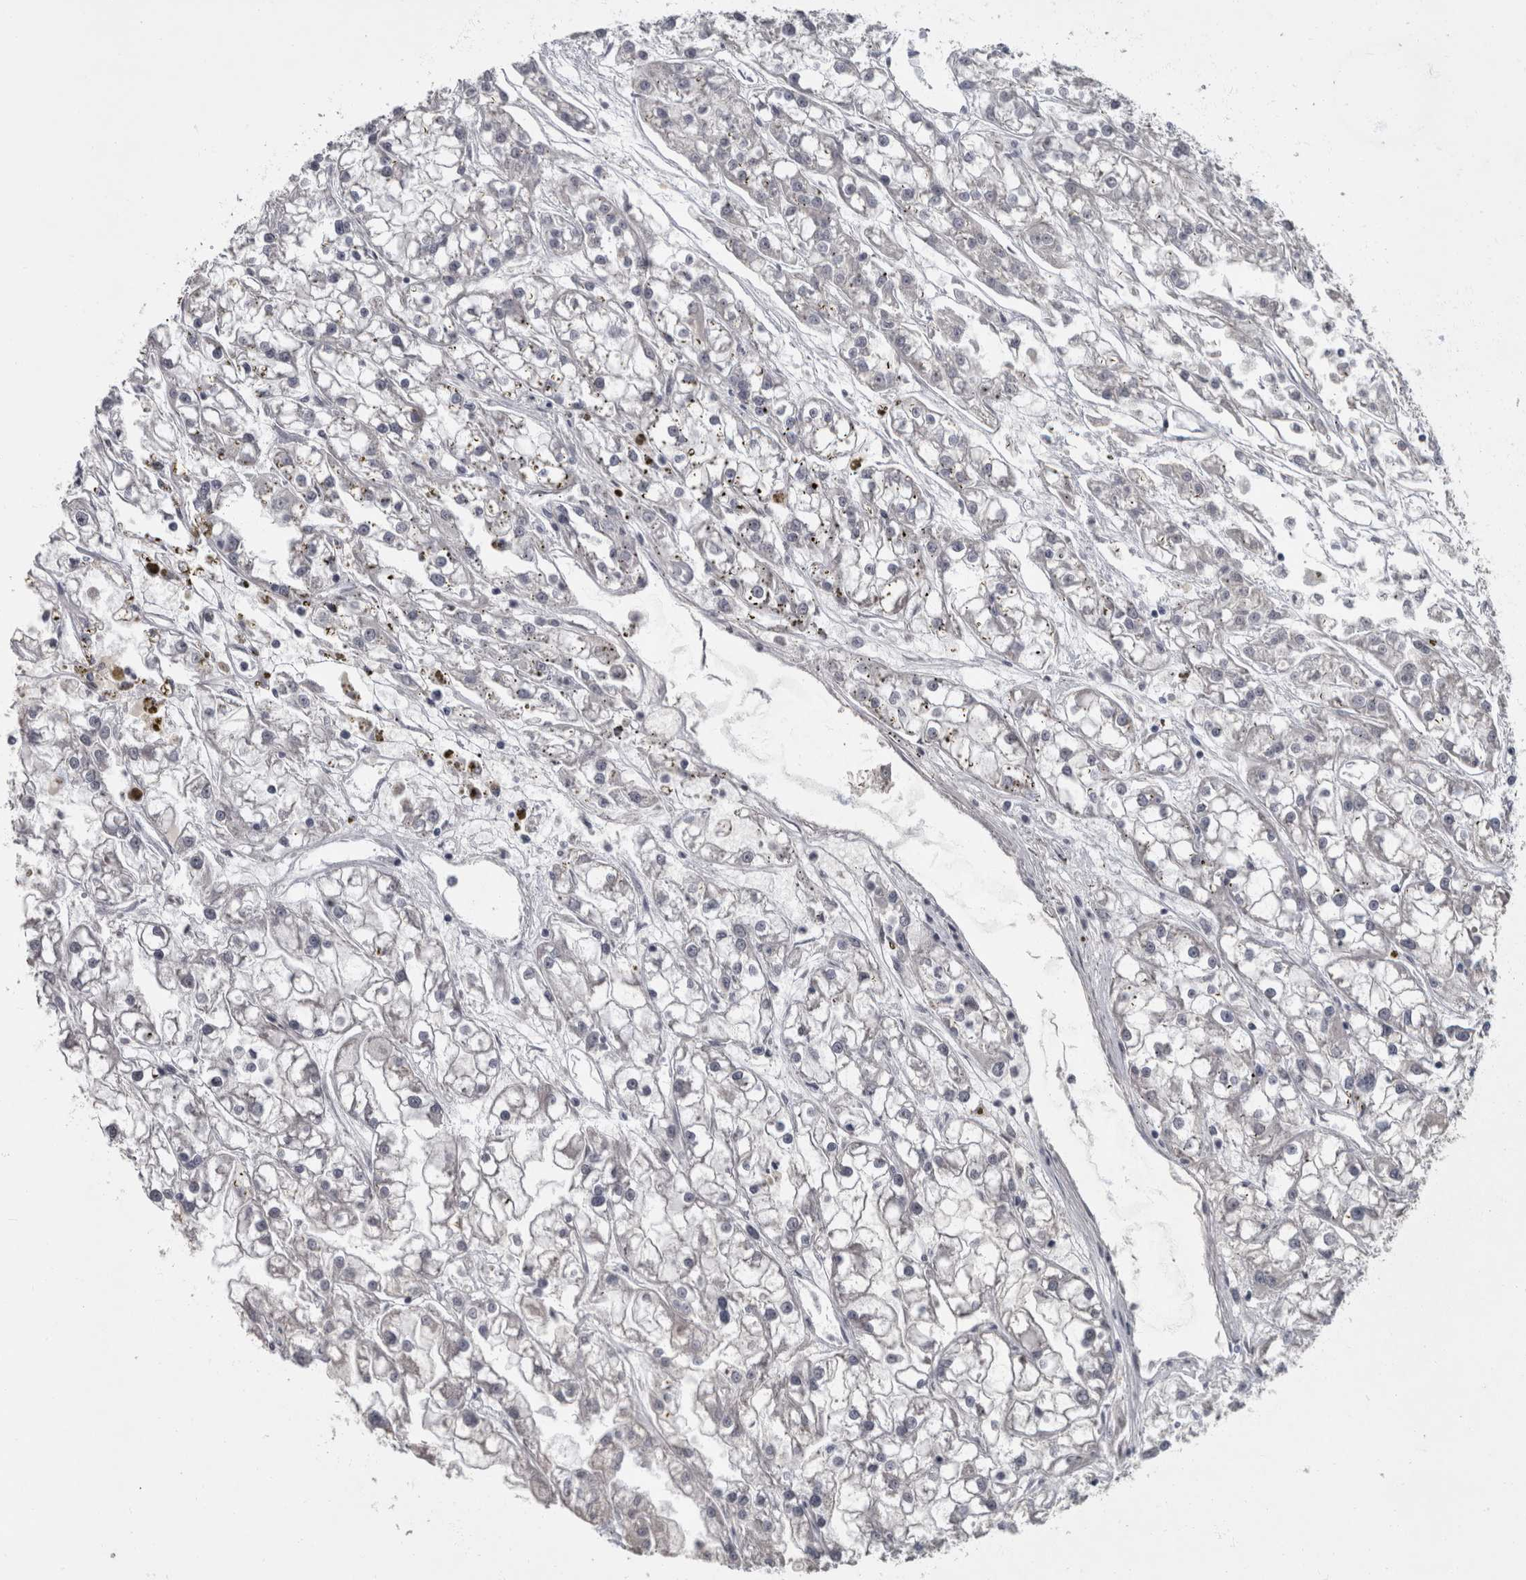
{"staining": {"intensity": "negative", "quantity": "none", "location": "none"}, "tissue": "renal cancer", "cell_type": "Tumor cells", "image_type": "cancer", "snomed": [{"axis": "morphology", "description": "Adenocarcinoma, NOS"}, {"axis": "topography", "description": "Kidney"}], "caption": "The immunohistochemistry histopathology image has no significant positivity in tumor cells of renal cancer tissue. The staining was performed using DAB to visualize the protein expression in brown, while the nuclei were stained in blue with hematoxylin (Magnification: 20x).", "gene": "CDC42BPG", "patient": {"sex": "female", "age": 52}}